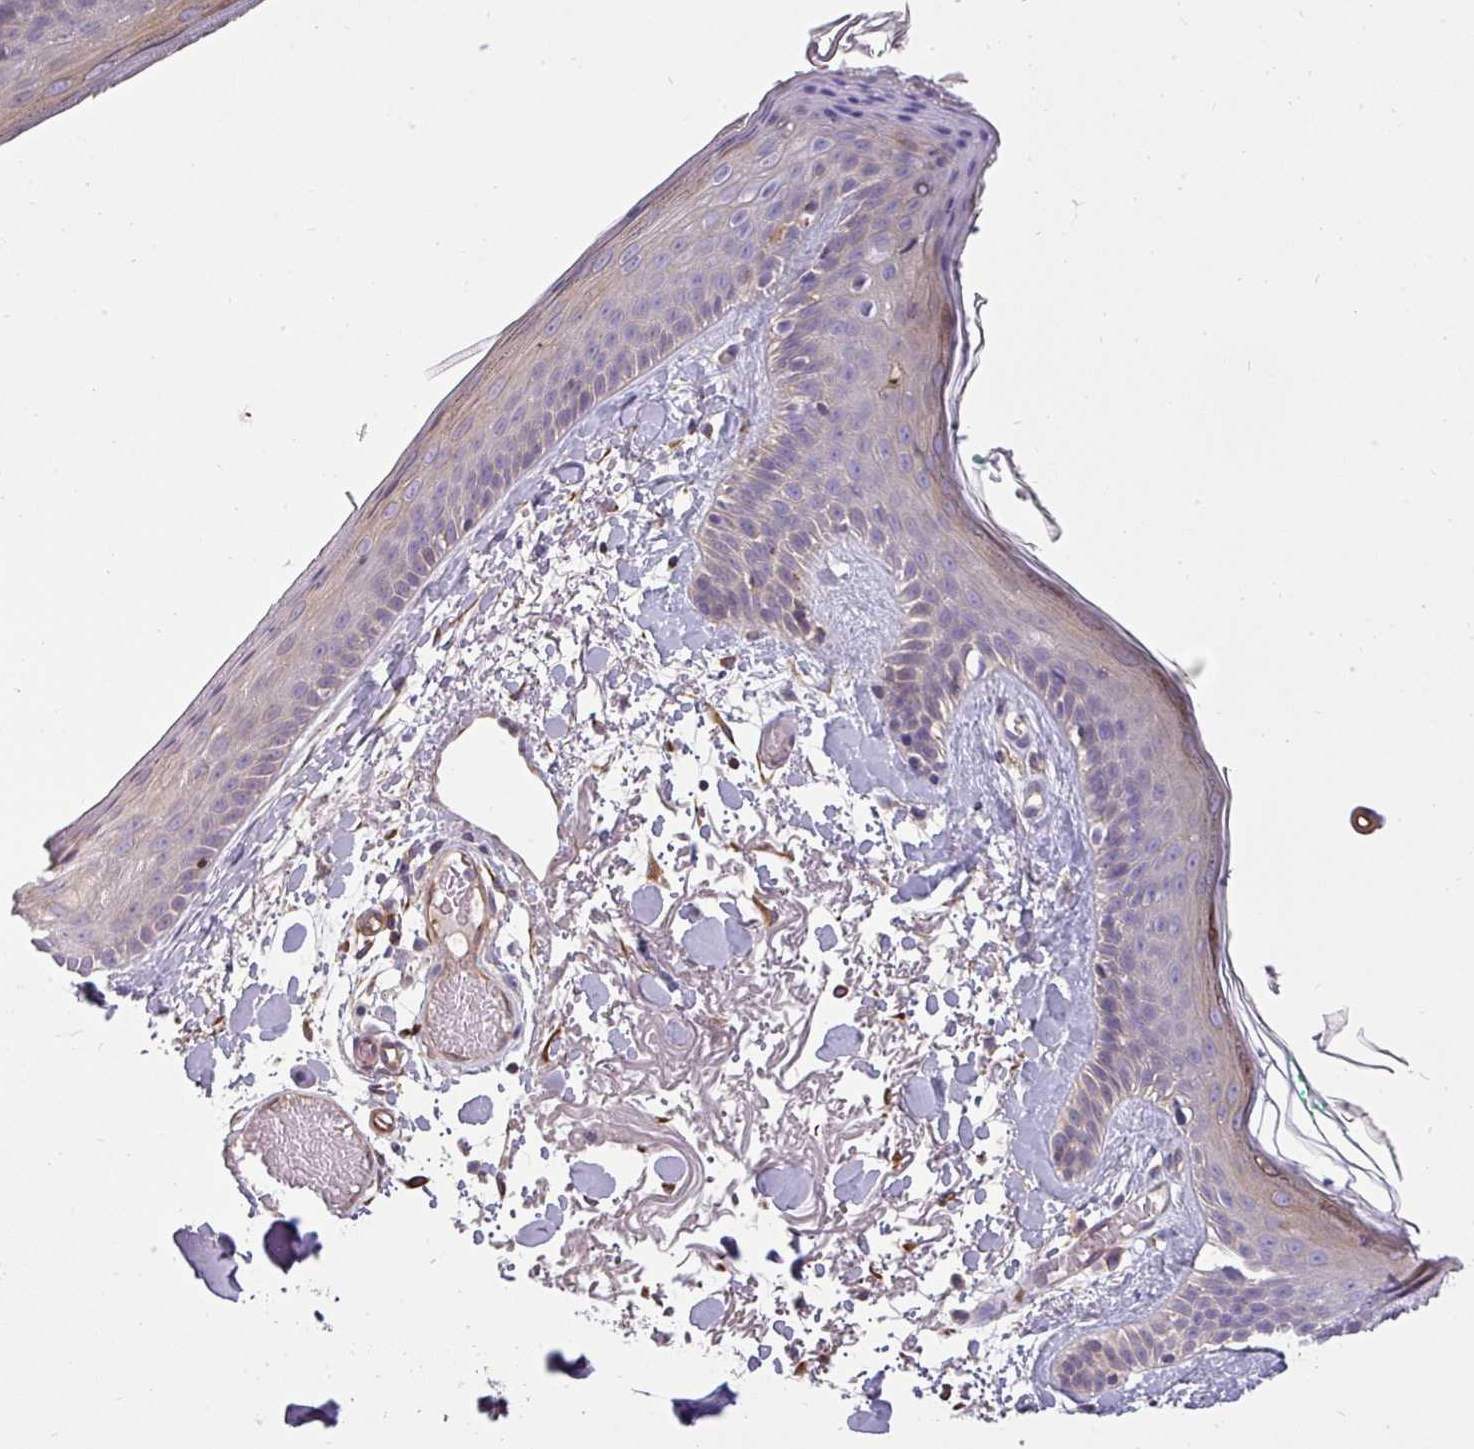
{"staining": {"intensity": "negative", "quantity": "none", "location": "none"}, "tissue": "skin", "cell_type": "Fibroblasts", "image_type": "normal", "snomed": [{"axis": "morphology", "description": "Normal tissue, NOS"}, {"axis": "topography", "description": "Skin"}], "caption": "IHC of normal human skin exhibits no staining in fibroblasts.", "gene": "ZNF835", "patient": {"sex": "male", "age": 79}}